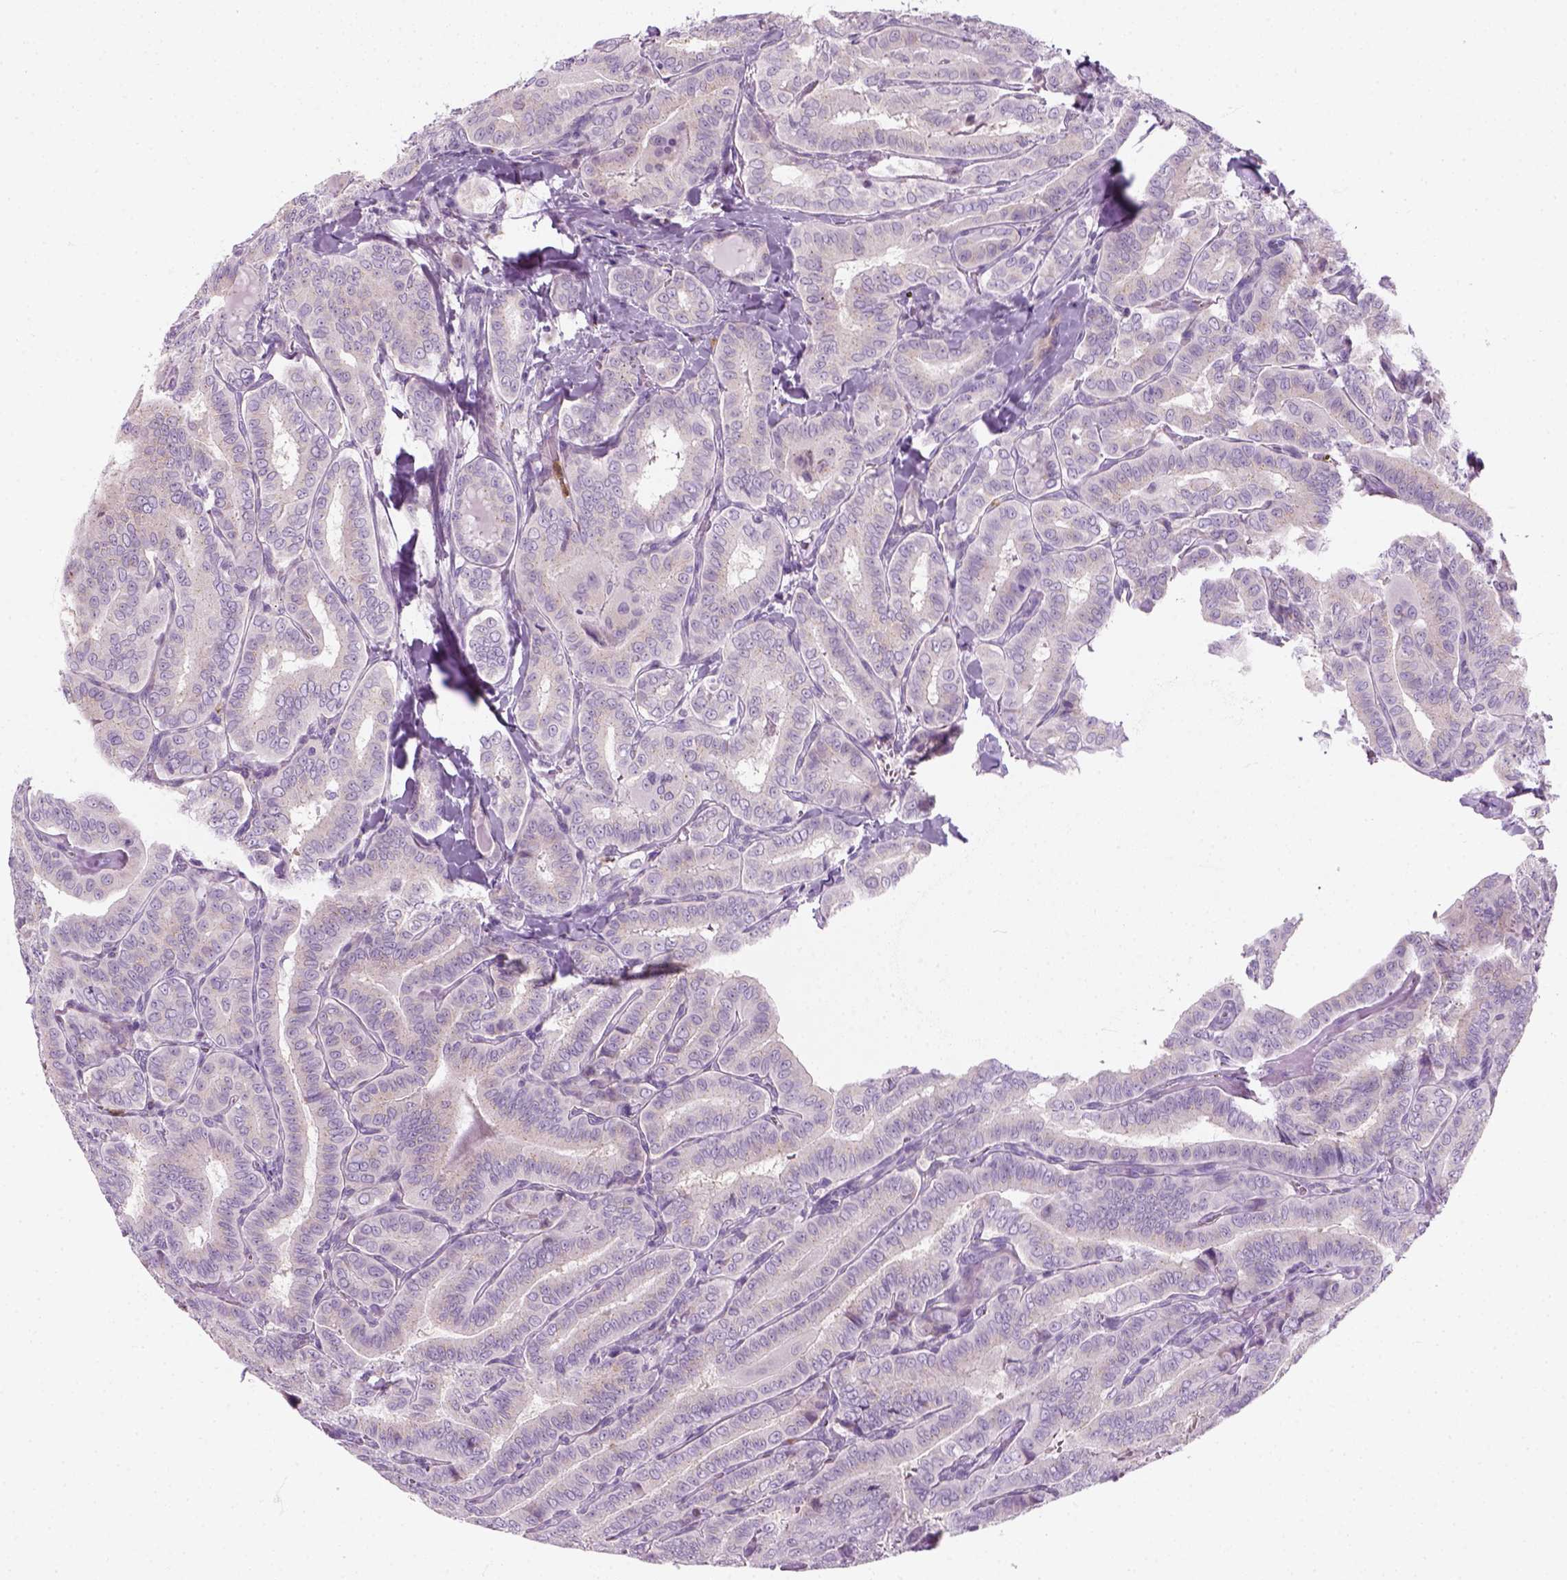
{"staining": {"intensity": "negative", "quantity": "none", "location": "none"}, "tissue": "thyroid cancer", "cell_type": "Tumor cells", "image_type": "cancer", "snomed": [{"axis": "morphology", "description": "Papillary adenocarcinoma, NOS"}, {"axis": "morphology", "description": "Papillary adenoma metastatic"}, {"axis": "topography", "description": "Thyroid gland"}], "caption": "Immunohistochemistry of human thyroid cancer (papillary adenoma metastatic) shows no staining in tumor cells. (IHC, brightfield microscopy, high magnification).", "gene": "IL4", "patient": {"sex": "female", "age": 50}}